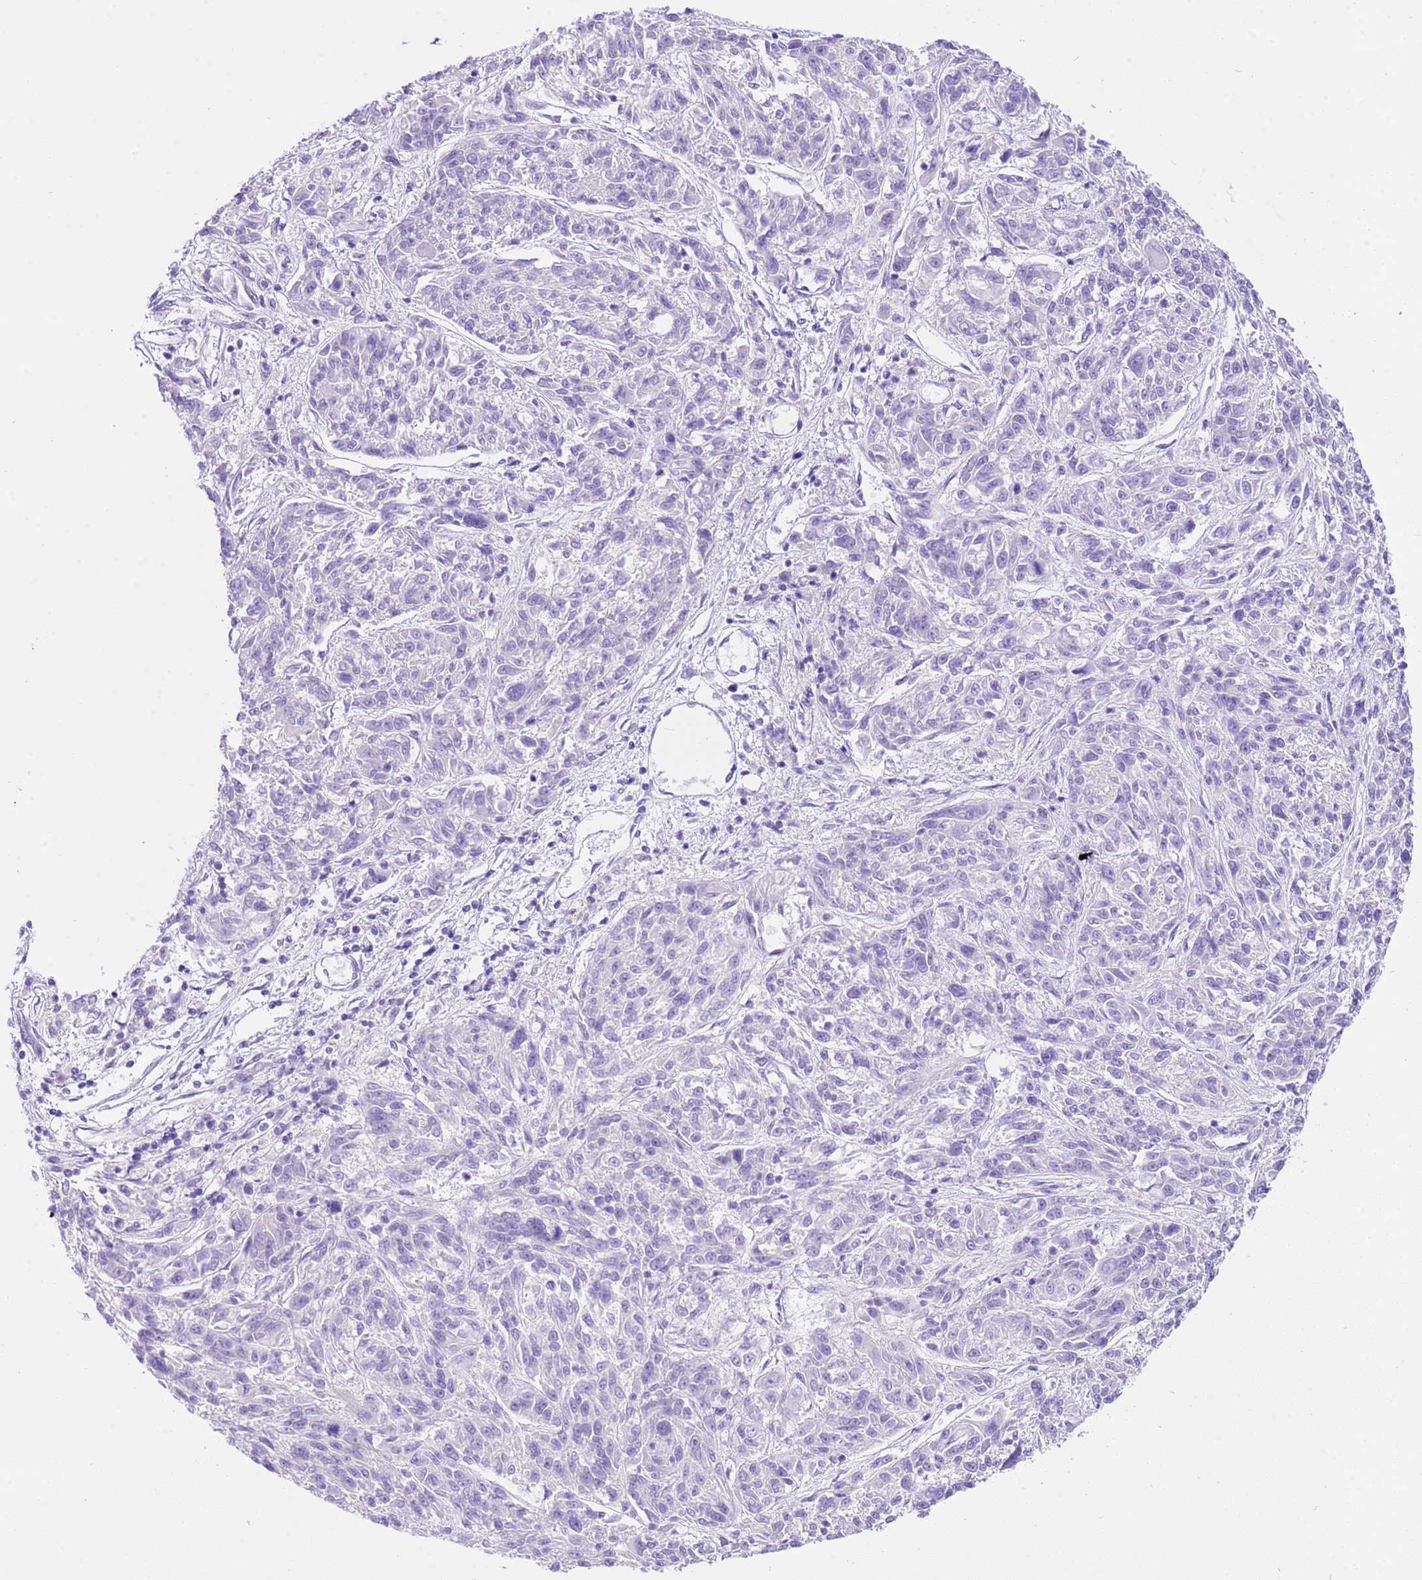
{"staining": {"intensity": "negative", "quantity": "none", "location": "none"}, "tissue": "melanoma", "cell_type": "Tumor cells", "image_type": "cancer", "snomed": [{"axis": "morphology", "description": "Malignant melanoma, NOS"}, {"axis": "topography", "description": "Skin"}], "caption": "An IHC micrograph of malignant melanoma is shown. There is no staining in tumor cells of malignant melanoma.", "gene": "CPB1", "patient": {"sex": "male", "age": 53}}